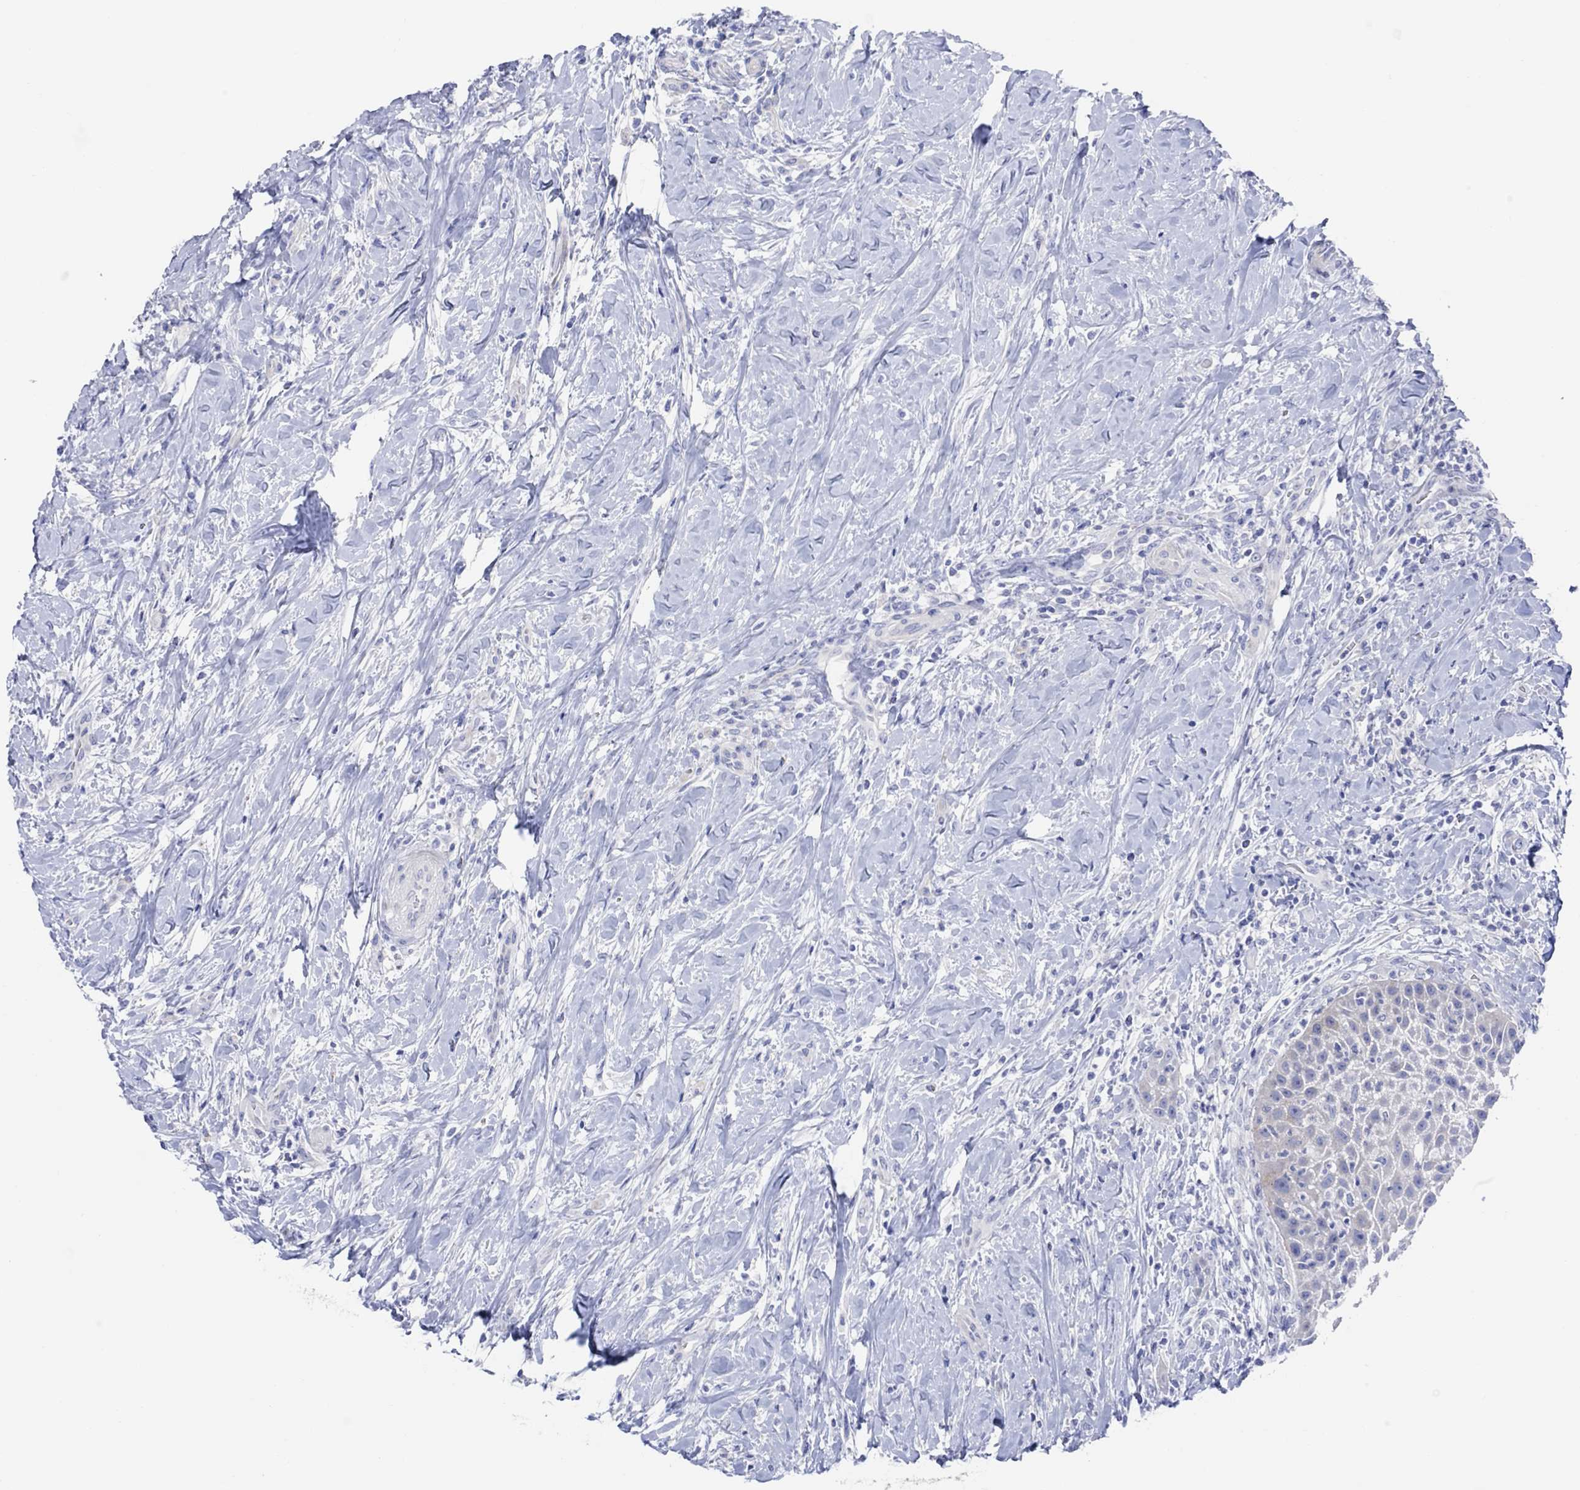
{"staining": {"intensity": "negative", "quantity": "none", "location": "none"}, "tissue": "head and neck cancer", "cell_type": "Tumor cells", "image_type": "cancer", "snomed": [{"axis": "morphology", "description": "Squamous cell carcinoma, NOS"}, {"axis": "topography", "description": "Head-Neck"}], "caption": "High power microscopy histopathology image of an immunohistochemistry micrograph of squamous cell carcinoma (head and neck), revealing no significant positivity in tumor cells. (IHC, brightfield microscopy, high magnification).", "gene": "TLDC2", "patient": {"sex": "male", "age": 69}}